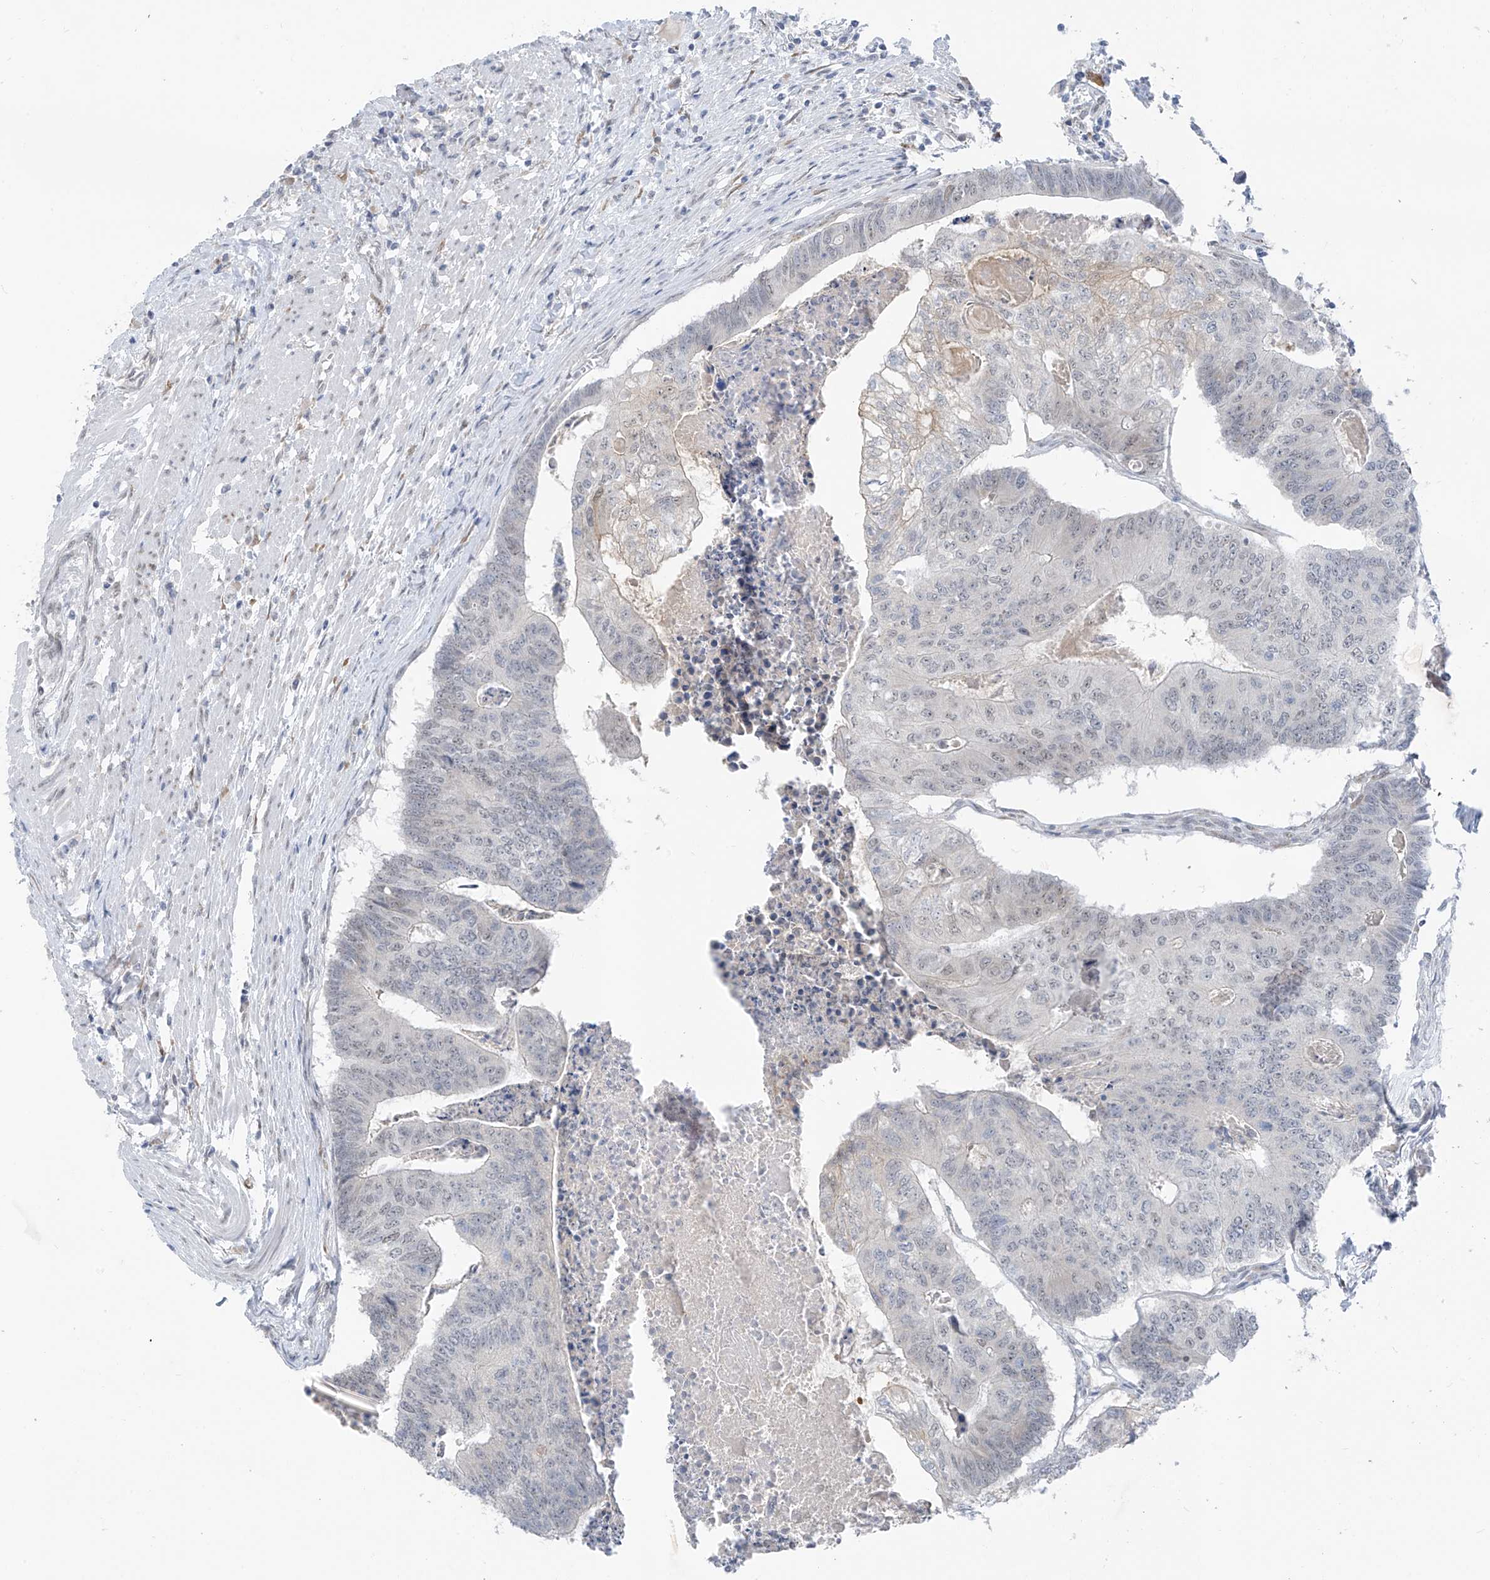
{"staining": {"intensity": "negative", "quantity": "none", "location": "none"}, "tissue": "colorectal cancer", "cell_type": "Tumor cells", "image_type": "cancer", "snomed": [{"axis": "morphology", "description": "Adenocarcinoma, NOS"}, {"axis": "topography", "description": "Colon"}], "caption": "DAB (3,3'-diaminobenzidine) immunohistochemical staining of human colorectal cancer (adenocarcinoma) shows no significant expression in tumor cells.", "gene": "CYP4V2", "patient": {"sex": "female", "age": 67}}